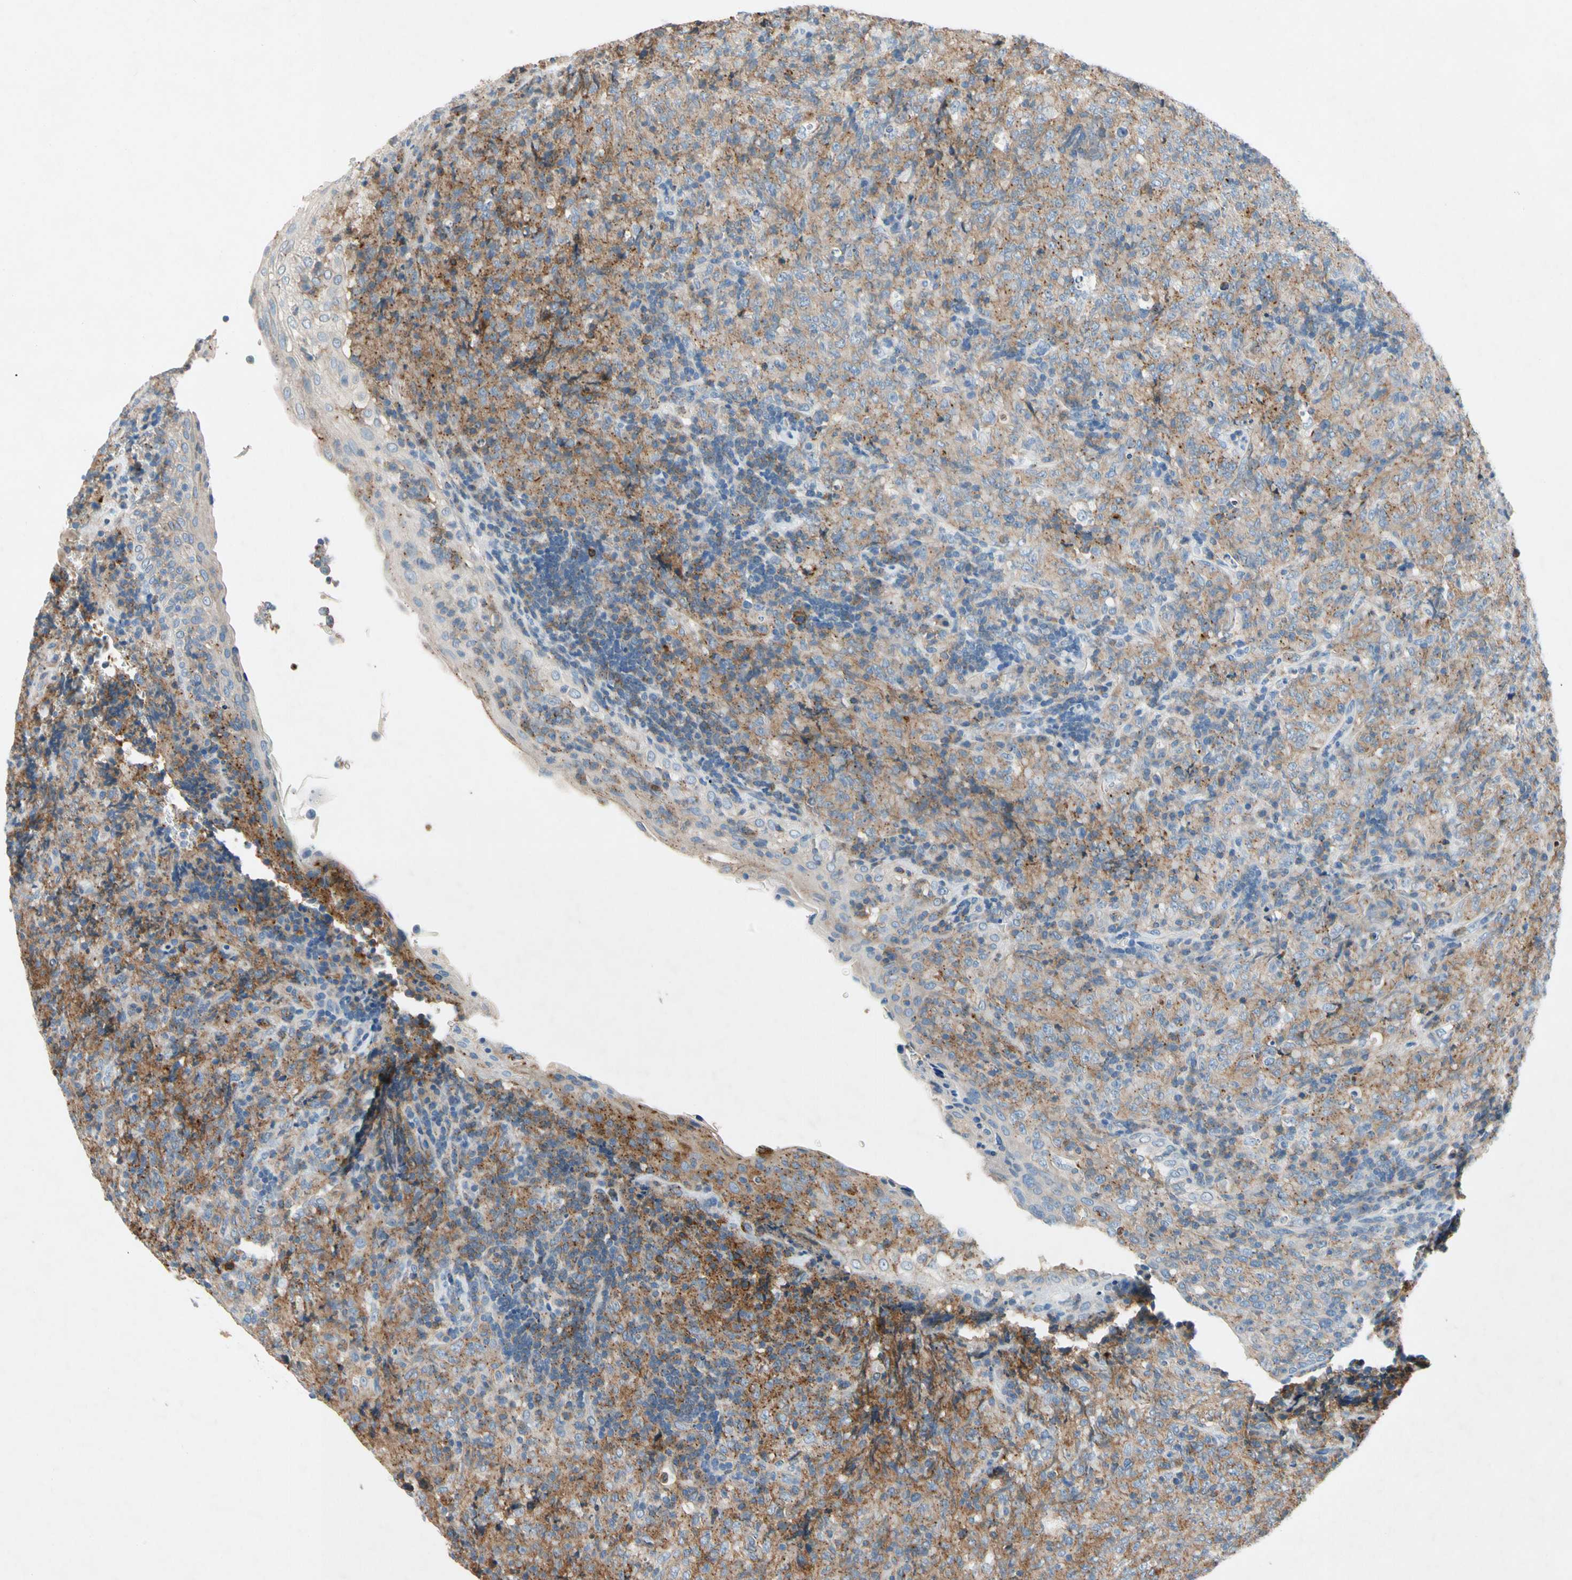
{"staining": {"intensity": "moderate", "quantity": "25%-75%", "location": "cytoplasmic/membranous"}, "tissue": "lymphoma", "cell_type": "Tumor cells", "image_type": "cancer", "snomed": [{"axis": "morphology", "description": "Malignant lymphoma, non-Hodgkin's type, High grade"}, {"axis": "topography", "description": "Tonsil"}], "caption": "Immunohistochemistry photomicrograph of lymphoma stained for a protein (brown), which exhibits medium levels of moderate cytoplasmic/membranous positivity in about 25%-75% of tumor cells.", "gene": "NDFIP2", "patient": {"sex": "female", "age": 36}}